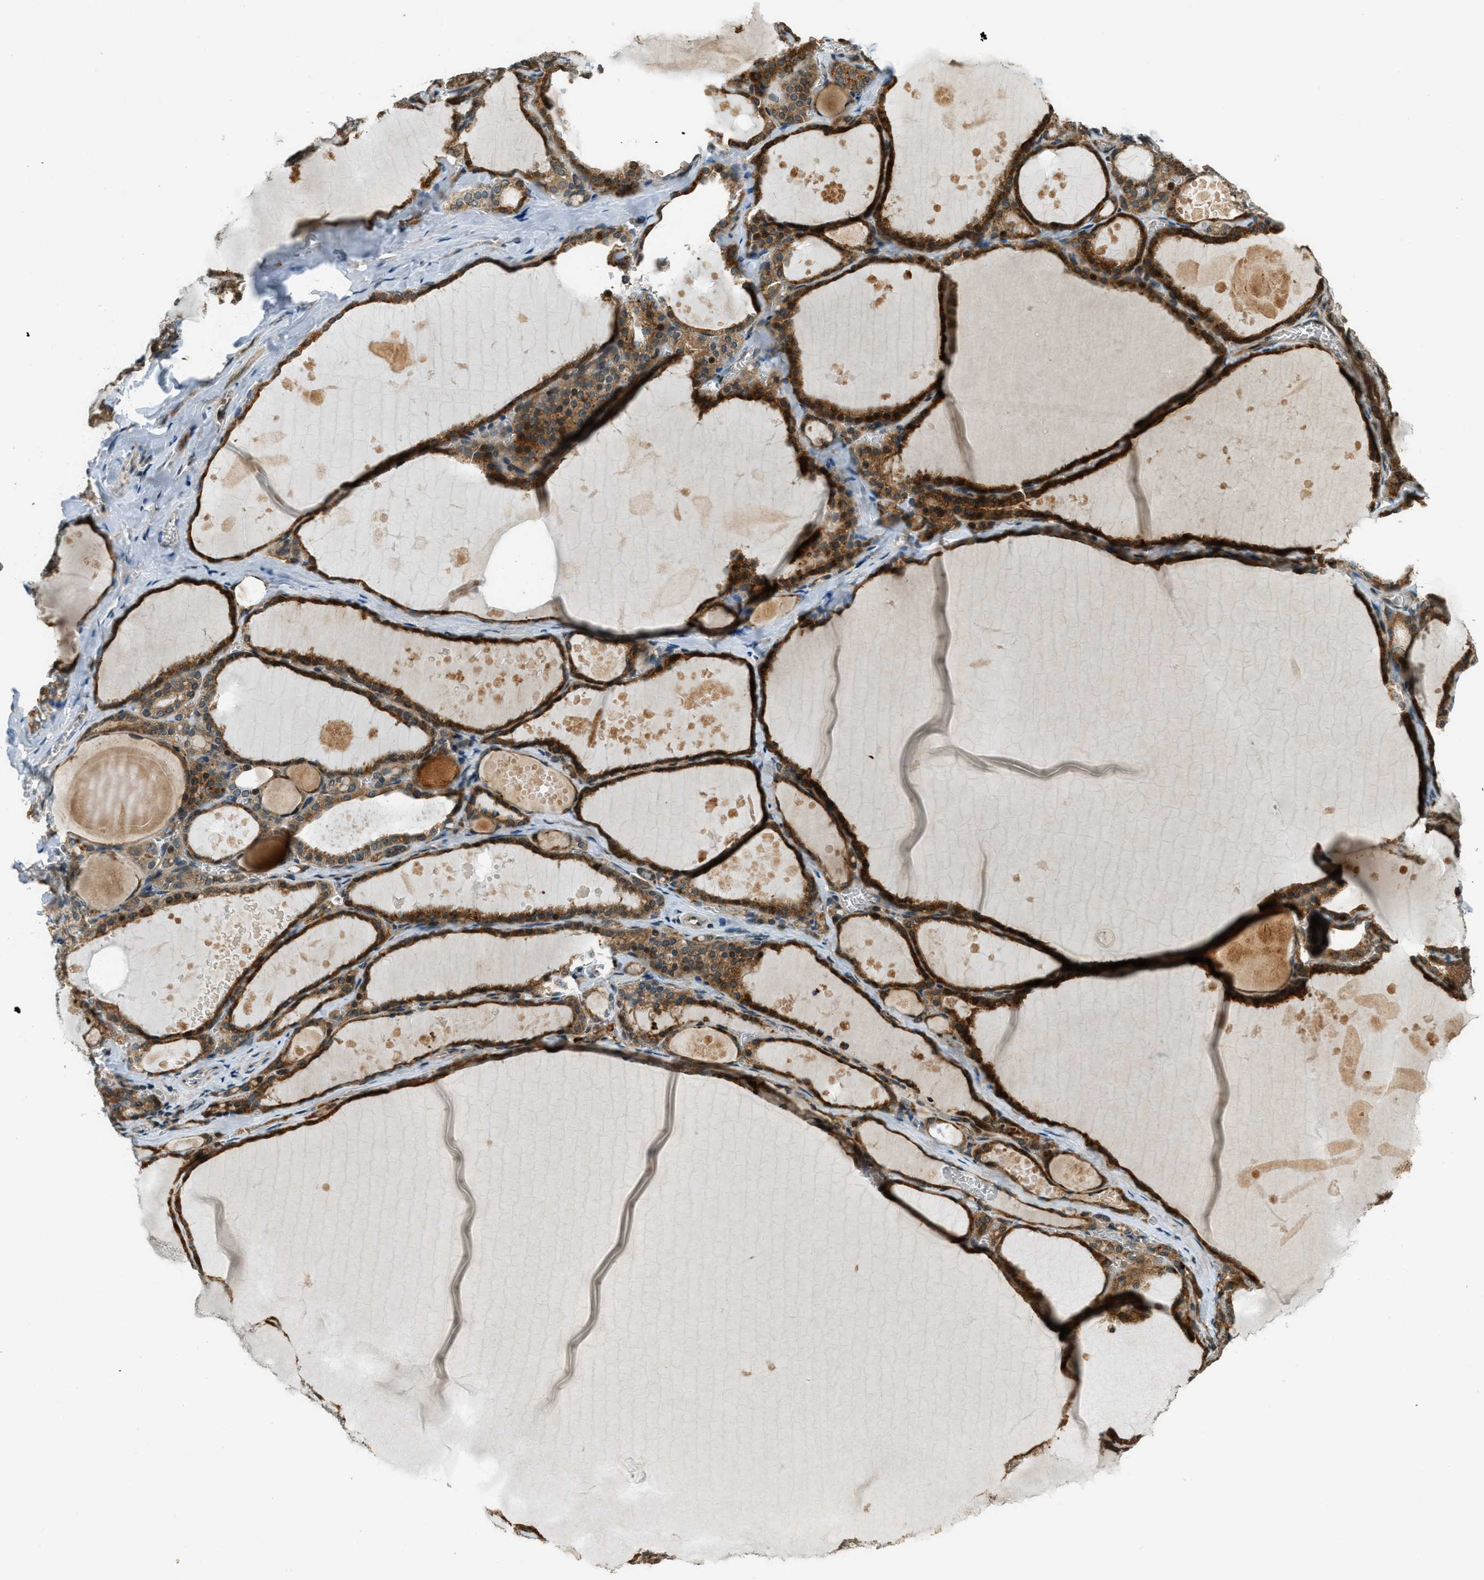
{"staining": {"intensity": "moderate", "quantity": ">75%", "location": "cytoplasmic/membranous"}, "tissue": "thyroid gland", "cell_type": "Glandular cells", "image_type": "normal", "snomed": [{"axis": "morphology", "description": "Normal tissue, NOS"}, {"axis": "topography", "description": "Thyroid gland"}], "caption": "A brown stain highlights moderate cytoplasmic/membranous expression of a protein in glandular cells of benign thyroid gland. Using DAB (3,3'-diaminobenzidine) (brown) and hematoxylin (blue) stains, captured at high magnification using brightfield microscopy.", "gene": "PTPN23", "patient": {"sex": "male", "age": 56}}